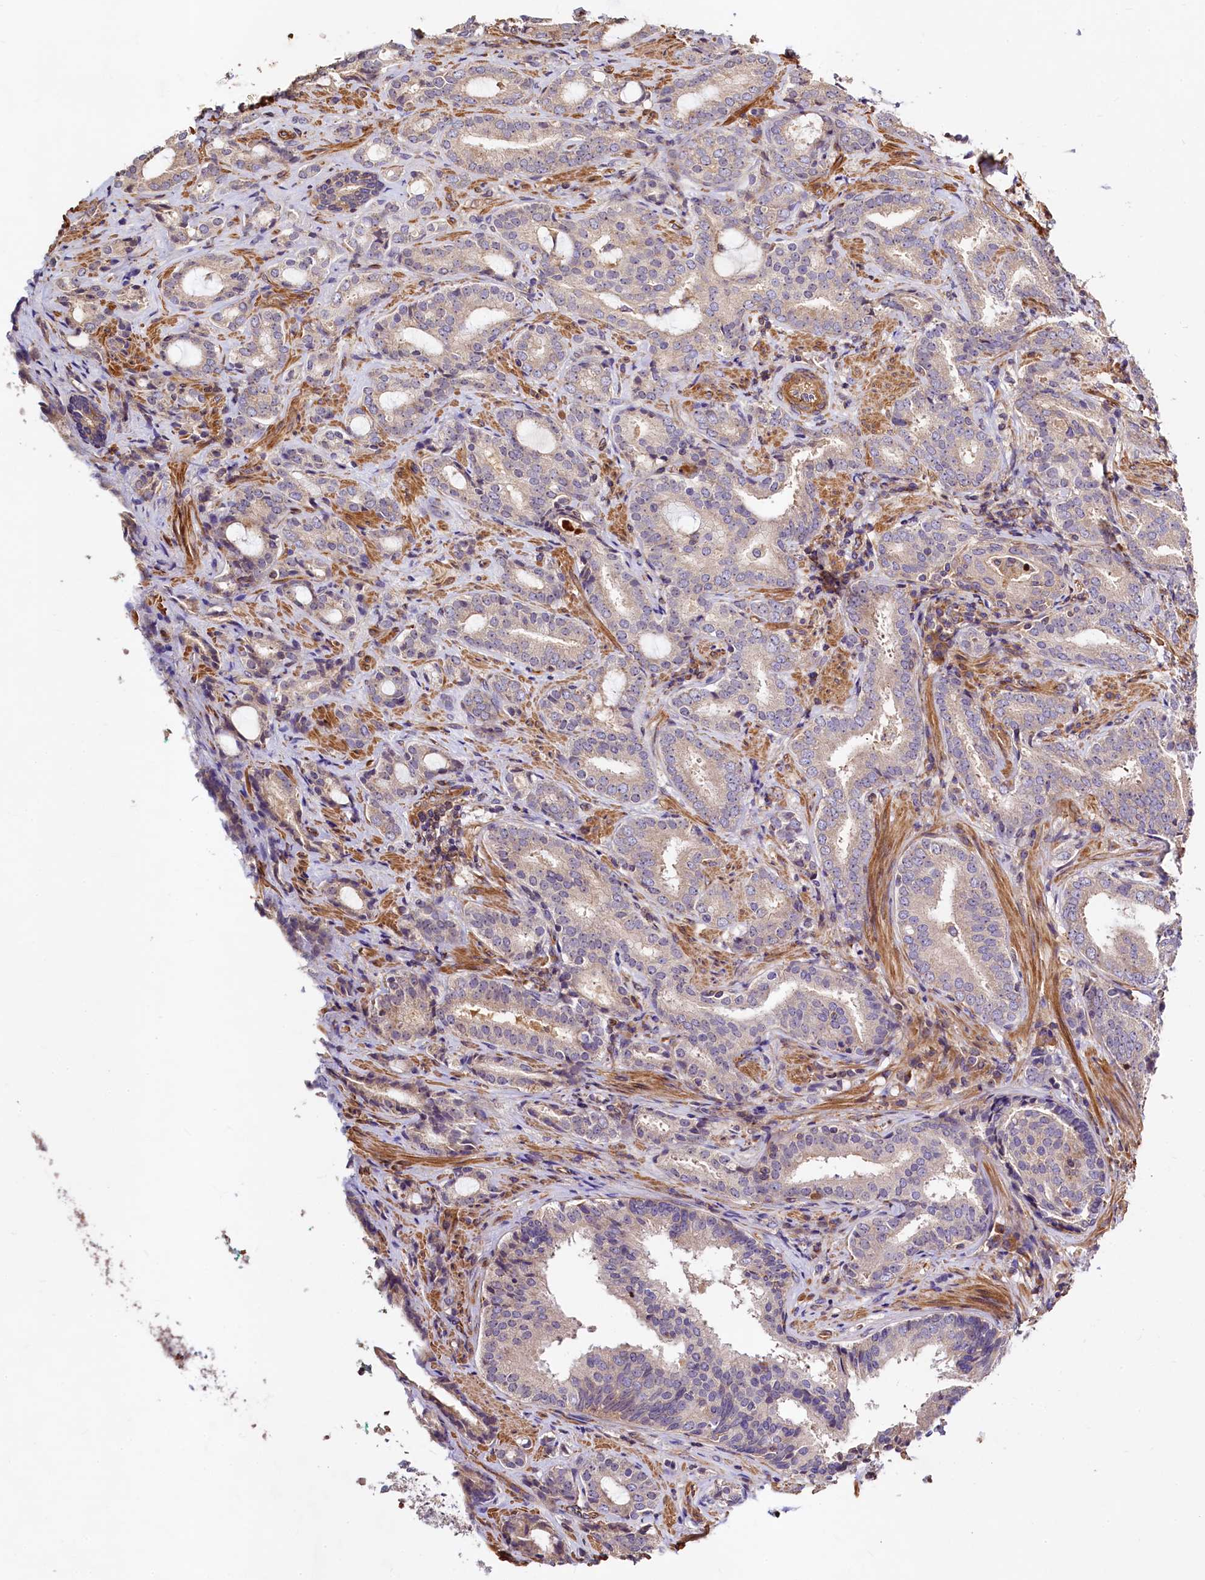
{"staining": {"intensity": "weak", "quantity": "<25%", "location": "cytoplasmic/membranous"}, "tissue": "prostate cancer", "cell_type": "Tumor cells", "image_type": "cancer", "snomed": [{"axis": "morphology", "description": "Adenocarcinoma, High grade"}, {"axis": "topography", "description": "Prostate"}], "caption": "Protein analysis of prostate high-grade adenocarcinoma shows no significant positivity in tumor cells. Brightfield microscopy of immunohistochemistry (IHC) stained with DAB (brown) and hematoxylin (blue), captured at high magnification.", "gene": "KLHDC4", "patient": {"sex": "male", "age": 63}}